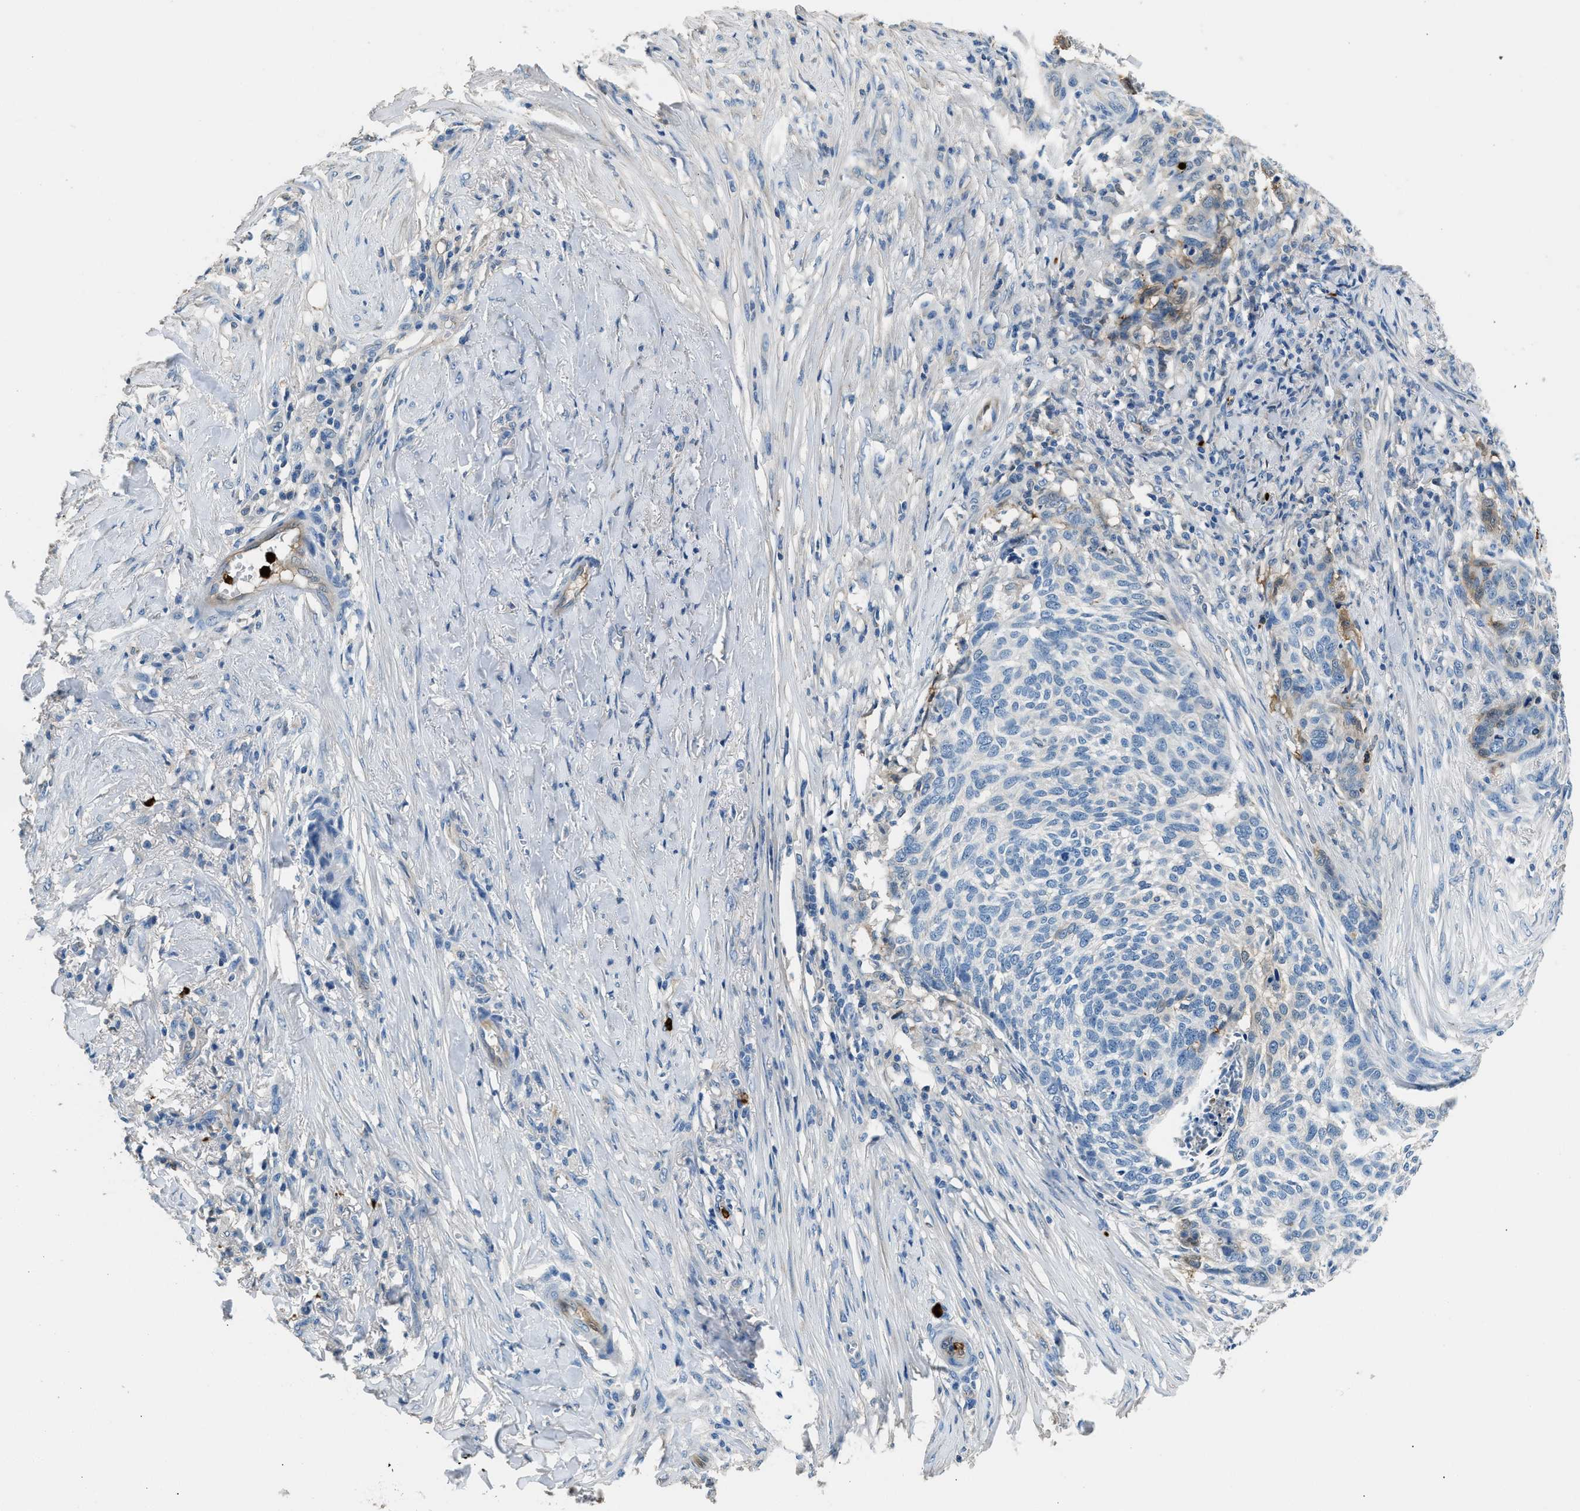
{"staining": {"intensity": "moderate", "quantity": "<25%", "location": "cytoplasmic/membranous"}, "tissue": "skin cancer", "cell_type": "Tumor cells", "image_type": "cancer", "snomed": [{"axis": "morphology", "description": "Basal cell carcinoma"}, {"axis": "topography", "description": "Skin"}], "caption": "Basal cell carcinoma (skin) was stained to show a protein in brown. There is low levels of moderate cytoplasmic/membranous expression in about <25% of tumor cells. (brown staining indicates protein expression, while blue staining denotes nuclei).", "gene": "ANXA3", "patient": {"sex": "male", "age": 85}}